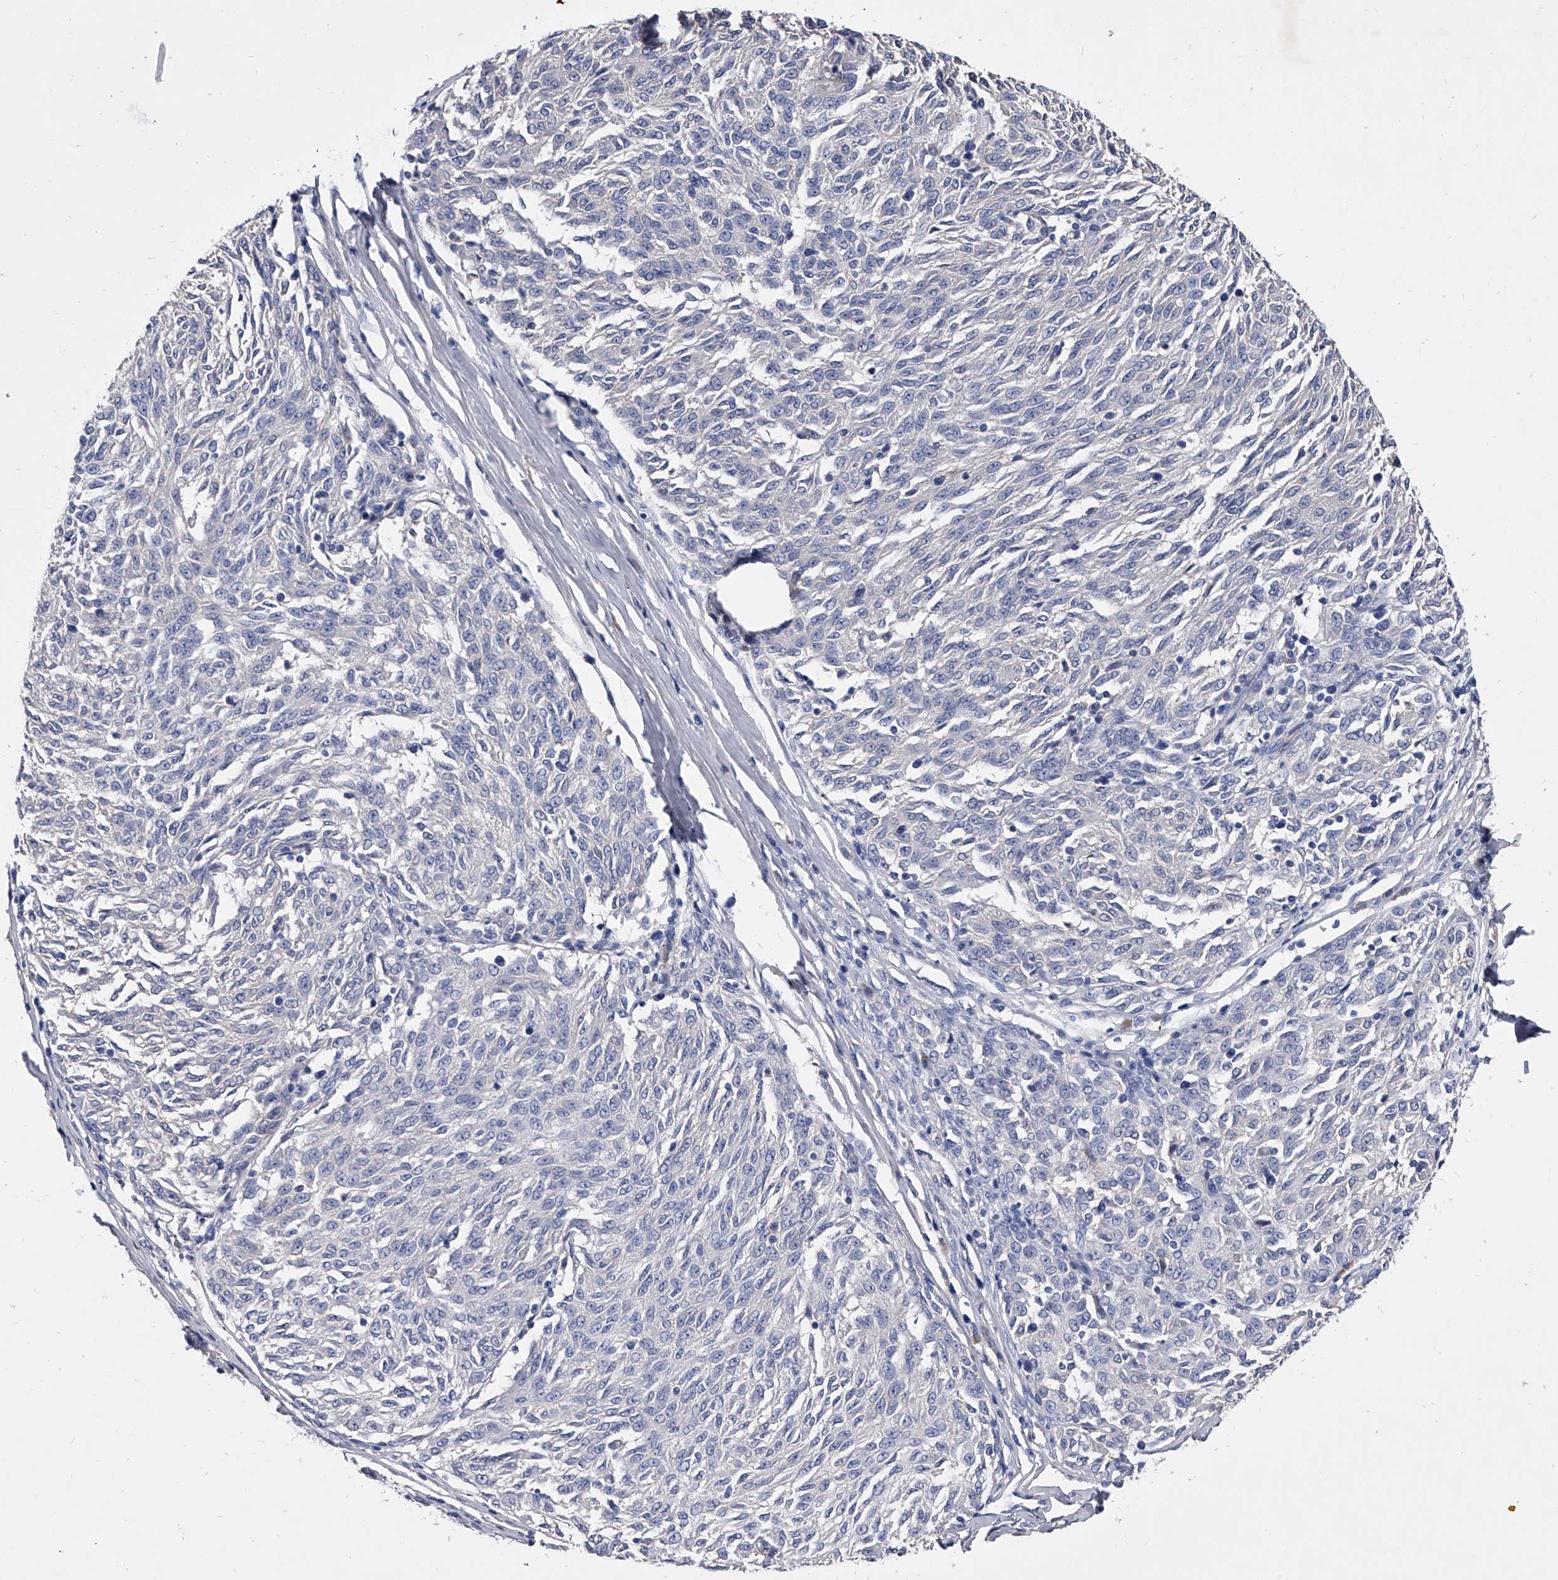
{"staining": {"intensity": "negative", "quantity": "none", "location": "none"}, "tissue": "melanoma", "cell_type": "Tumor cells", "image_type": "cancer", "snomed": [{"axis": "morphology", "description": "Malignant melanoma, NOS"}, {"axis": "topography", "description": "Skin"}], "caption": "The micrograph demonstrates no staining of tumor cells in melanoma.", "gene": "EFCAB7", "patient": {"sex": "female", "age": 72}}